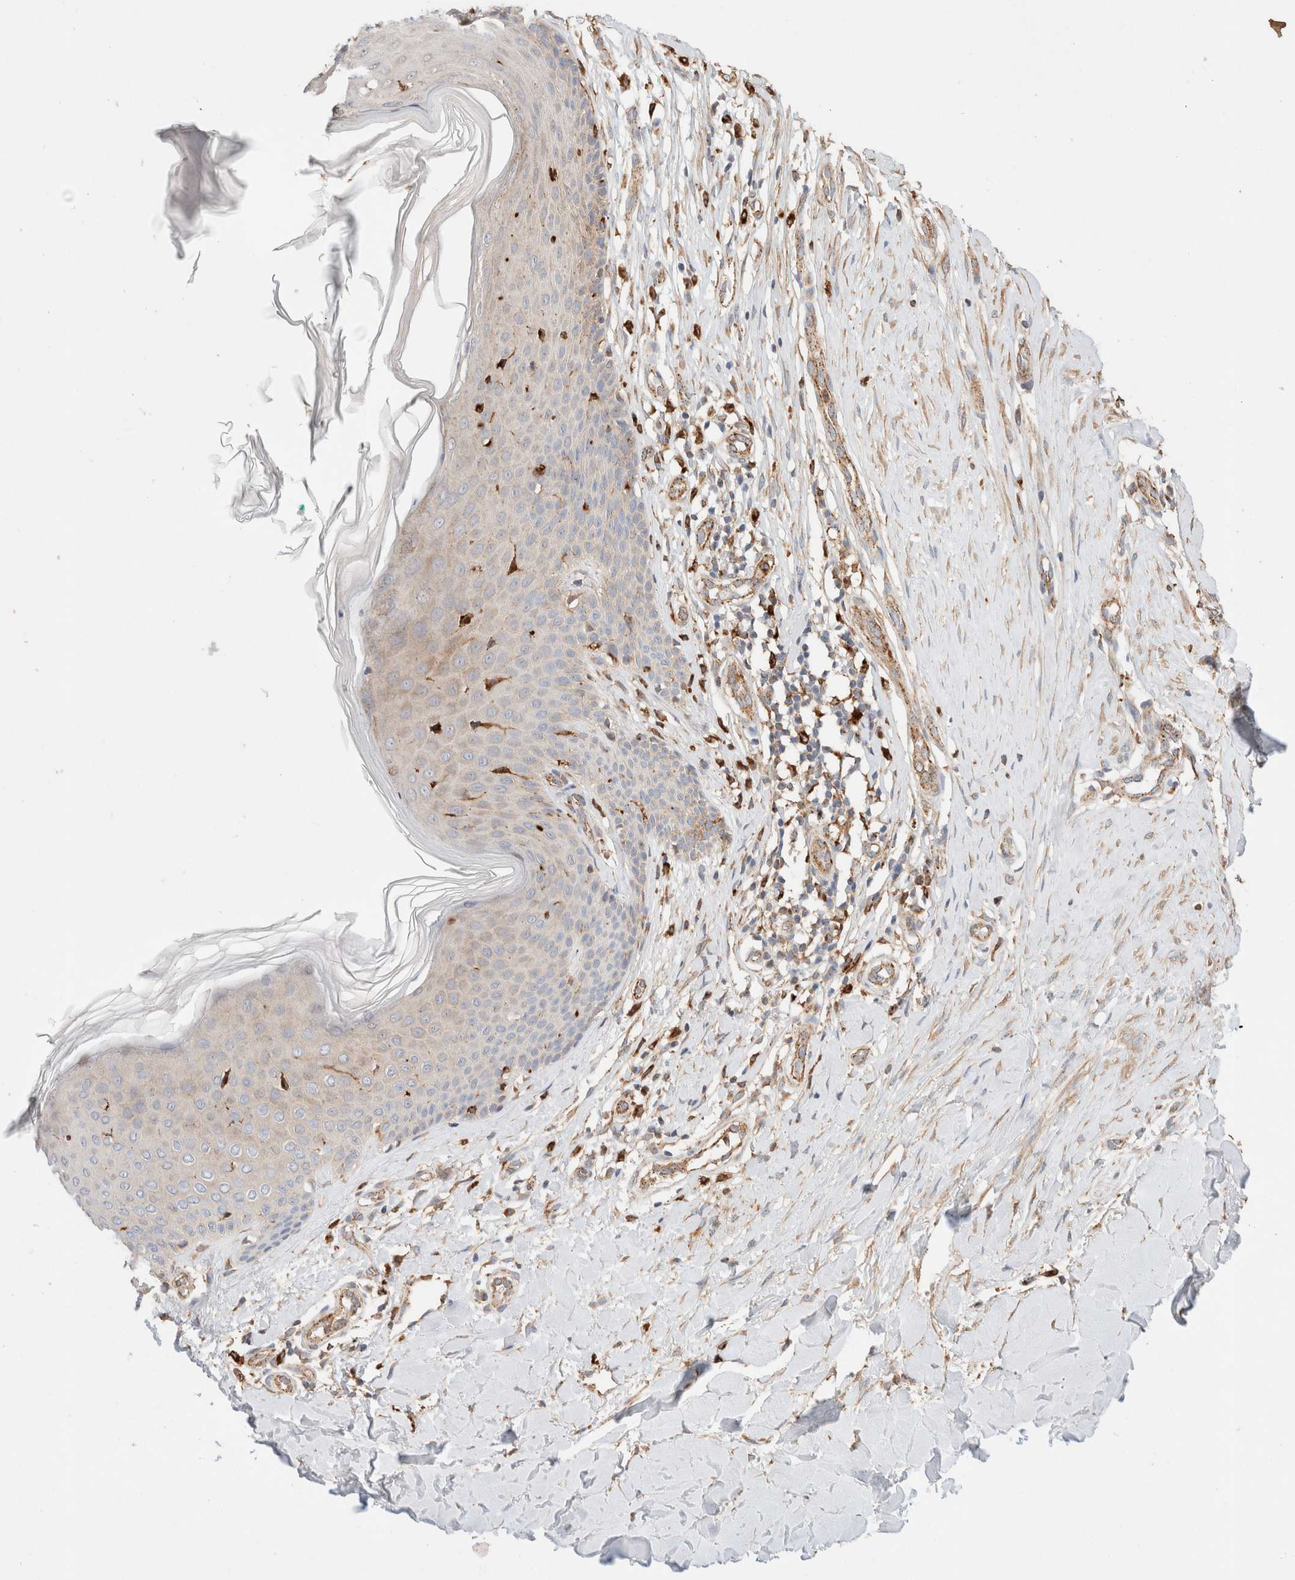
{"staining": {"intensity": "moderate", "quantity": ">75%", "location": "cytoplasmic/membranous"}, "tissue": "skin", "cell_type": "Fibroblasts", "image_type": "normal", "snomed": [{"axis": "morphology", "description": "Normal tissue, NOS"}, {"axis": "topography", "description": "Skin"}], "caption": "Protein staining displays moderate cytoplasmic/membranous expression in approximately >75% of fibroblasts in normal skin.", "gene": "RABEPK", "patient": {"sex": "male", "age": 41}}